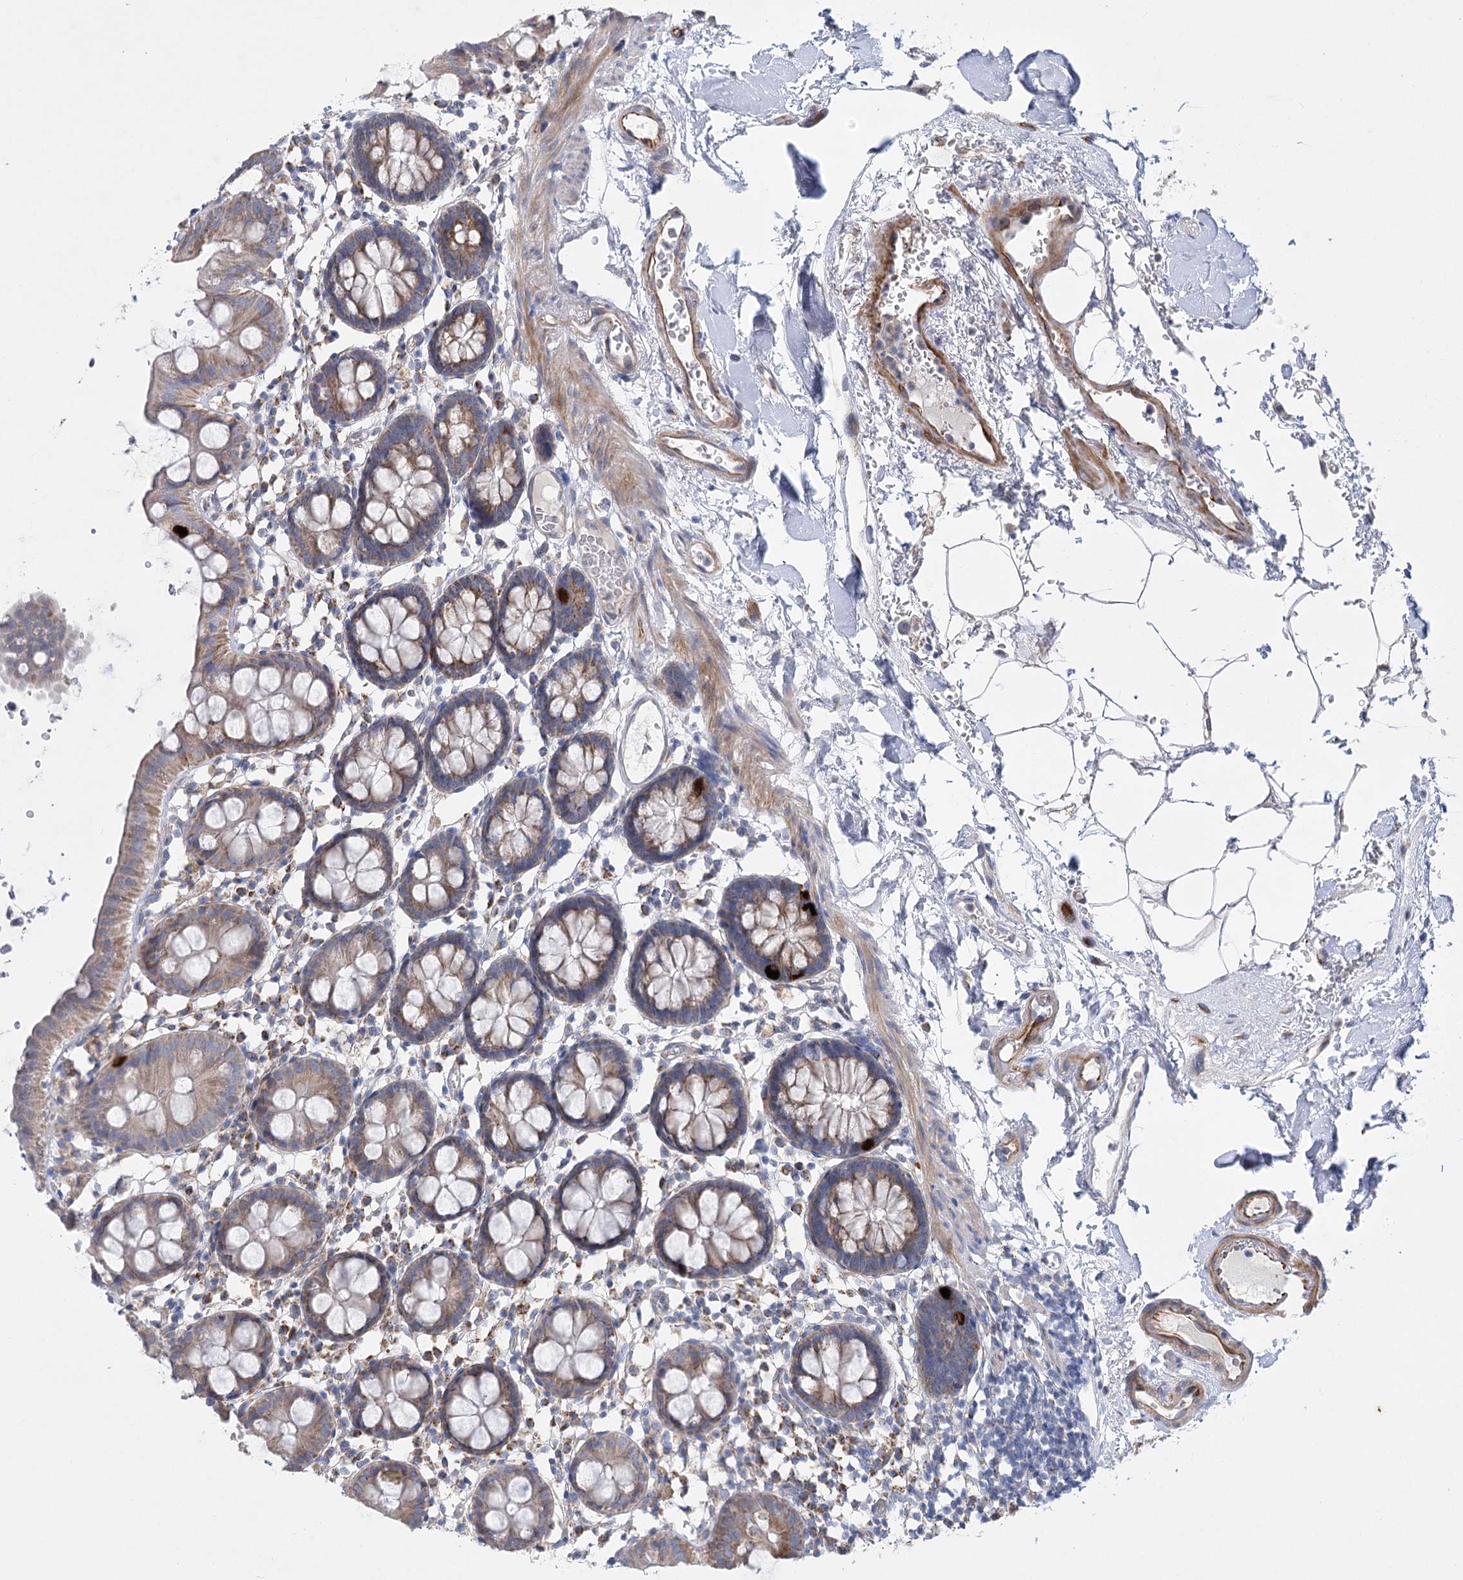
{"staining": {"intensity": "moderate", "quantity": ">75%", "location": "cytoplasmic/membranous"}, "tissue": "colon", "cell_type": "Endothelial cells", "image_type": "normal", "snomed": [{"axis": "morphology", "description": "Normal tissue, NOS"}, {"axis": "topography", "description": "Colon"}], "caption": "This histopathology image exhibits normal colon stained with immunohistochemistry to label a protein in brown. The cytoplasmic/membranous of endothelial cells show moderate positivity for the protein. Nuclei are counter-stained blue.", "gene": "DHTKD1", "patient": {"sex": "male", "age": 75}}